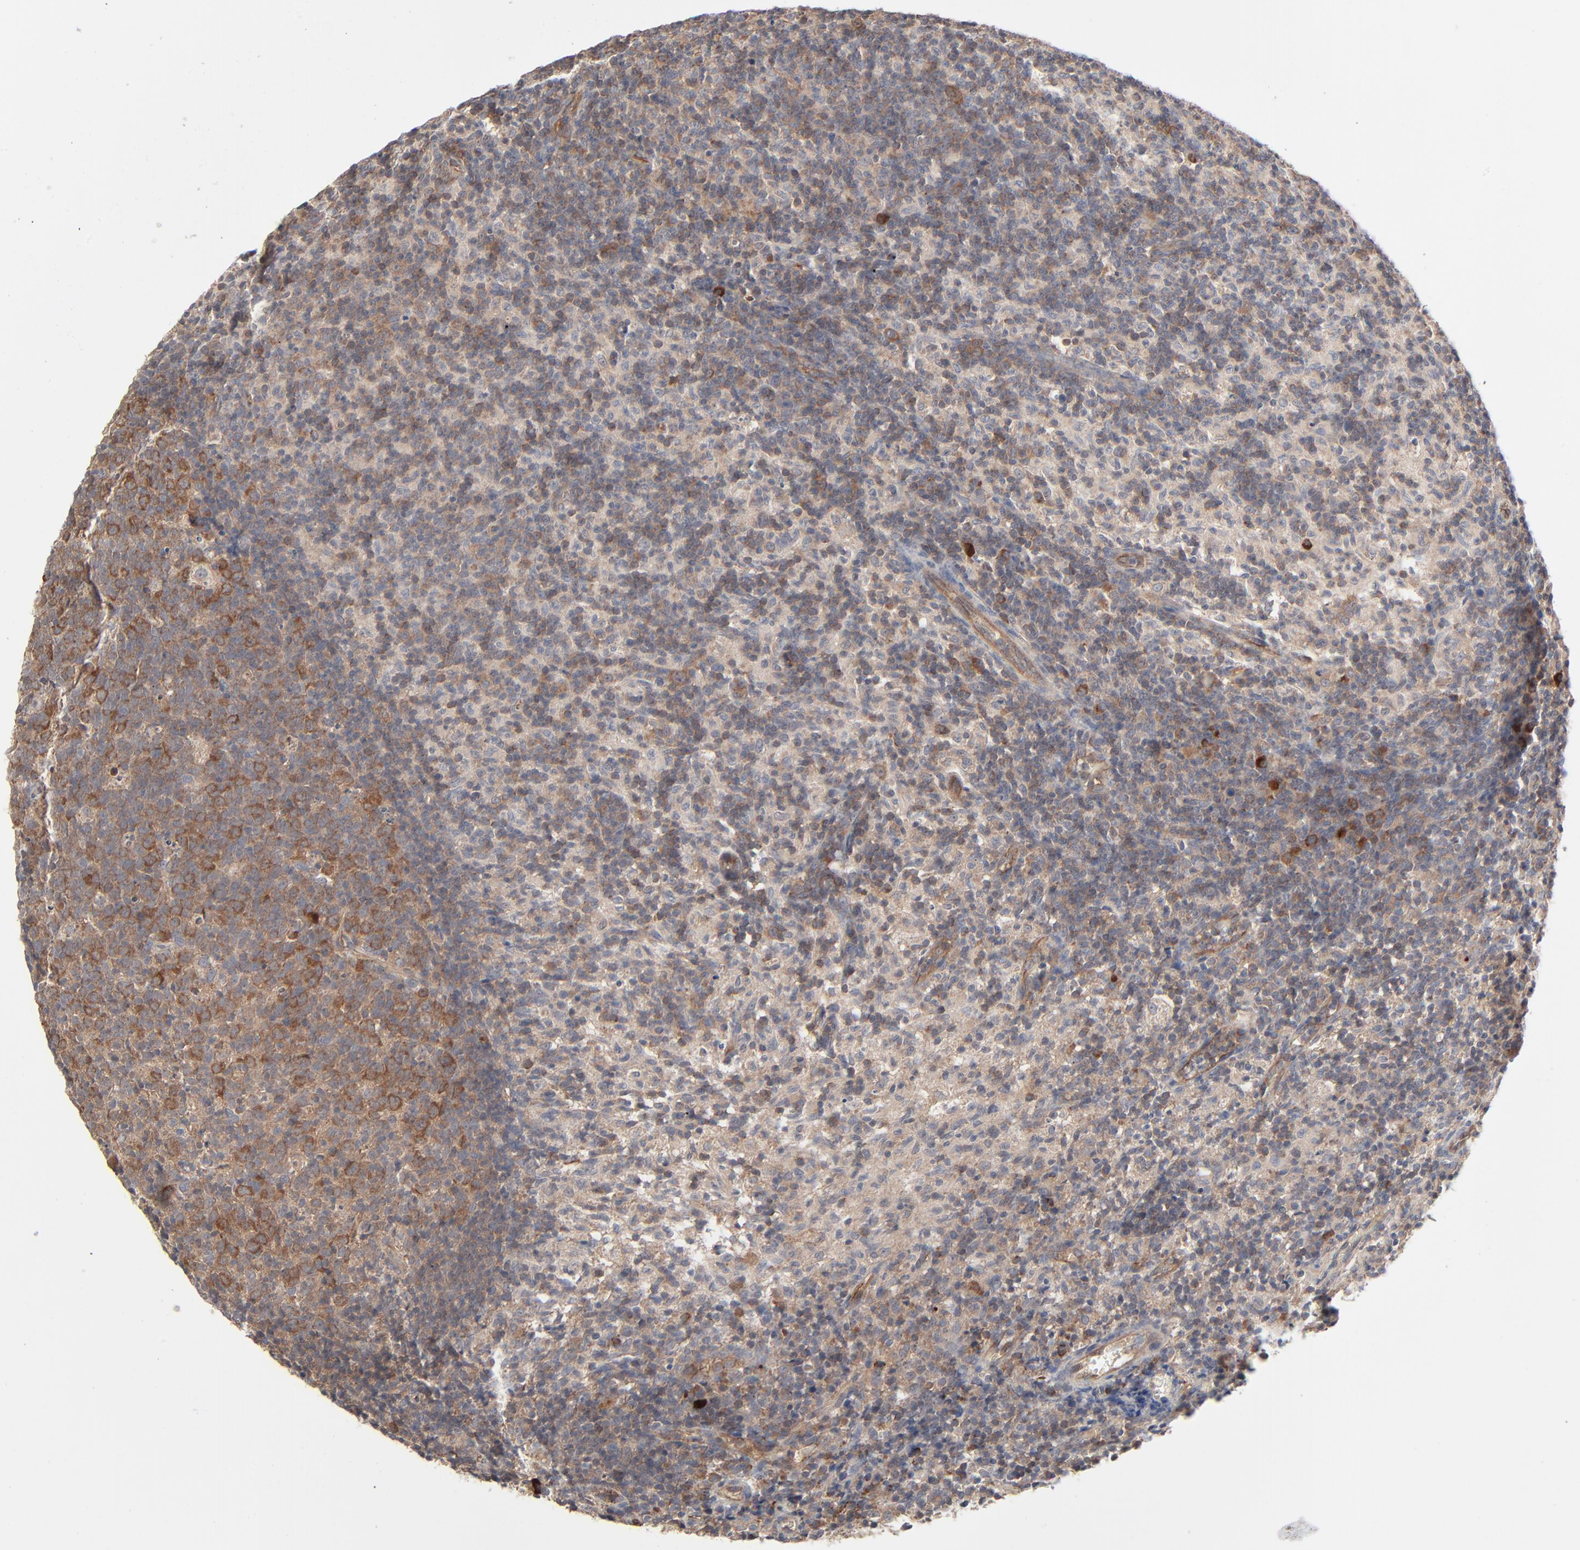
{"staining": {"intensity": "moderate", "quantity": ">75%", "location": "cytoplasmic/membranous"}, "tissue": "lymph node", "cell_type": "Germinal center cells", "image_type": "normal", "snomed": [{"axis": "morphology", "description": "Normal tissue, NOS"}, {"axis": "morphology", "description": "Inflammation, NOS"}, {"axis": "topography", "description": "Lymph node"}], "caption": "Immunohistochemistry (DAB (3,3'-diaminobenzidine)) staining of benign lymph node exhibits moderate cytoplasmic/membranous protein expression in about >75% of germinal center cells.", "gene": "ABLIM3", "patient": {"sex": "male", "age": 55}}